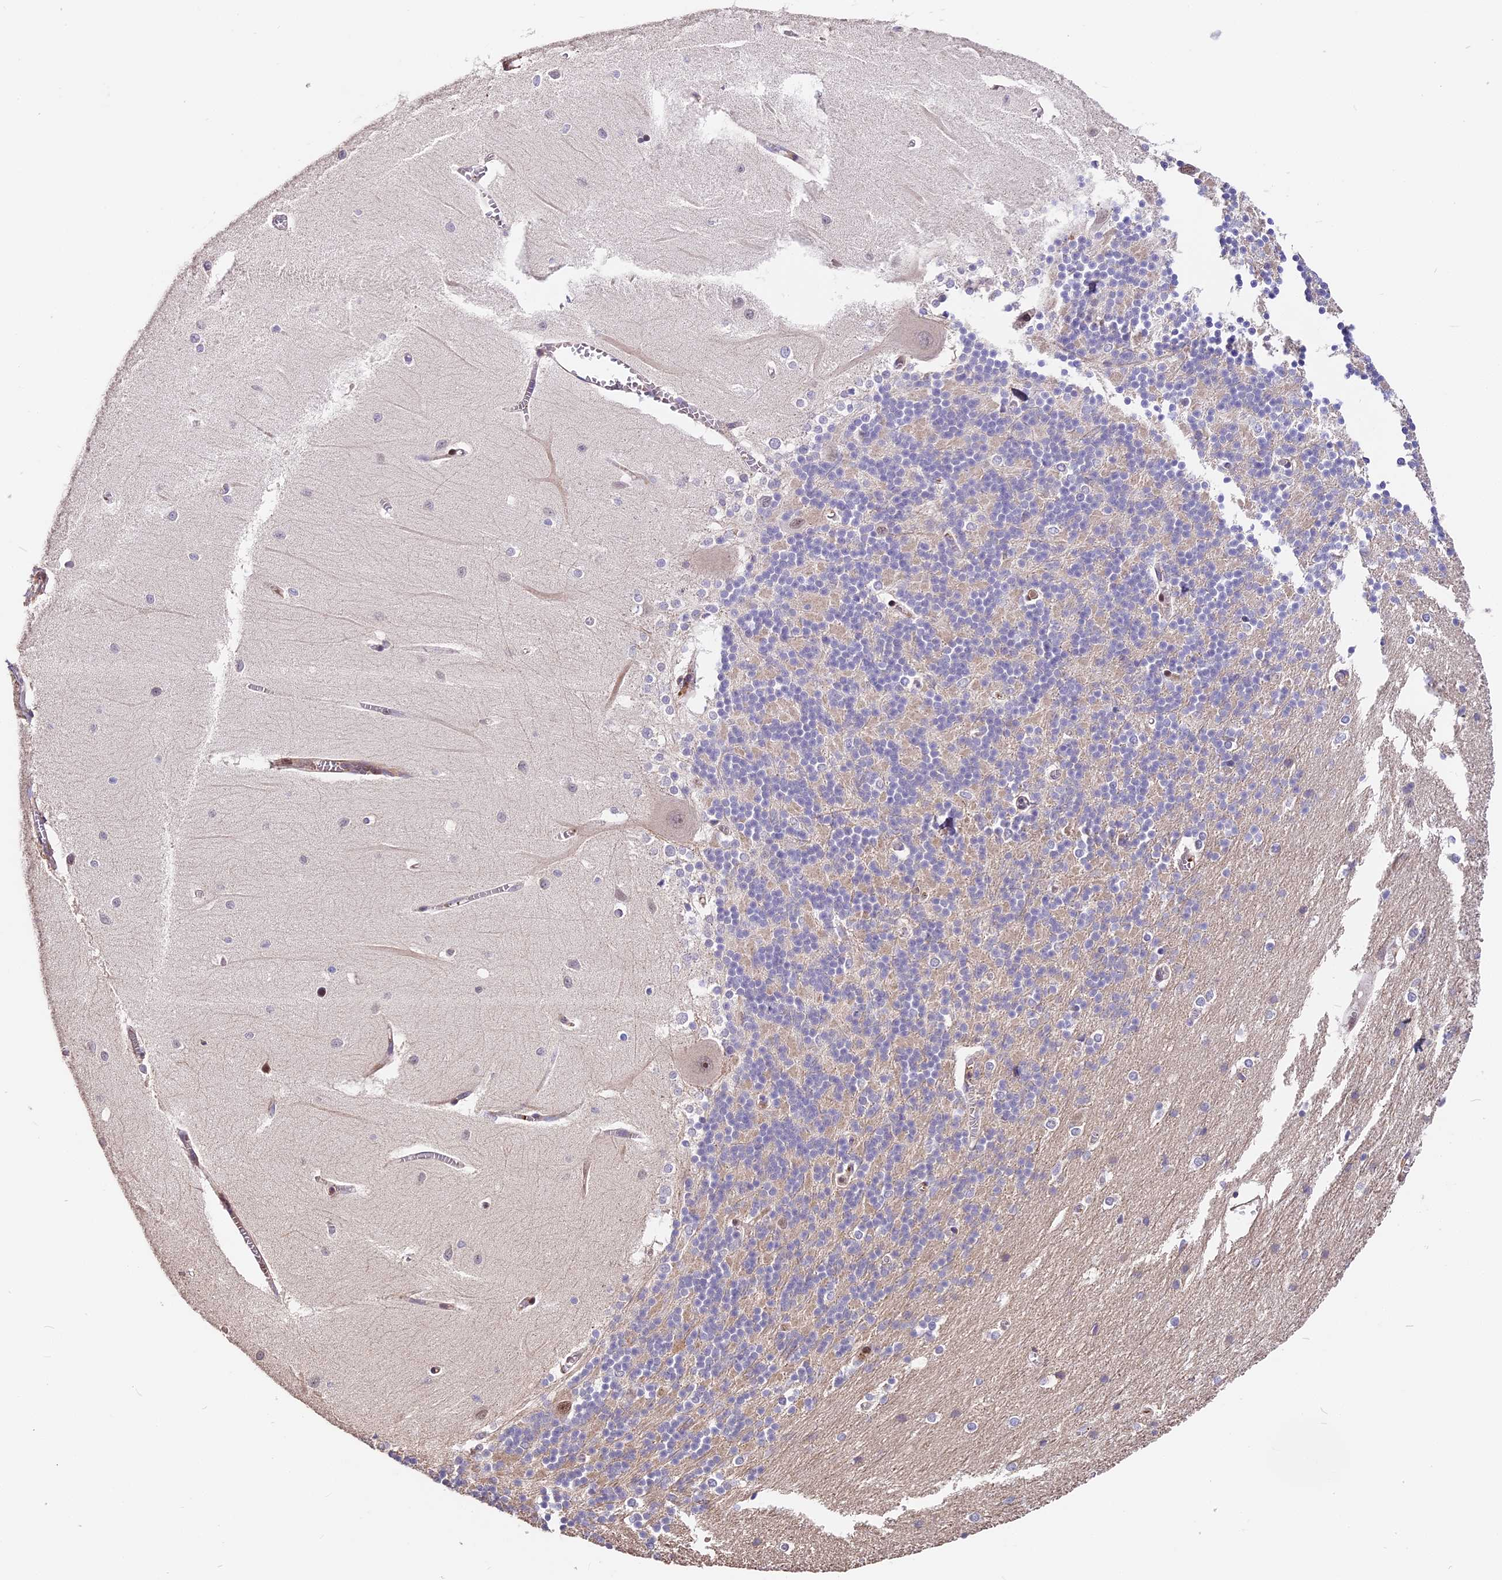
{"staining": {"intensity": "negative", "quantity": "none", "location": "none"}, "tissue": "cerebellum", "cell_type": "Cells in granular layer", "image_type": "normal", "snomed": [{"axis": "morphology", "description": "Normal tissue, NOS"}, {"axis": "topography", "description": "Cerebellum"}], "caption": "DAB immunohistochemical staining of benign cerebellum demonstrates no significant staining in cells in granular layer. (DAB (3,3'-diaminobenzidine) IHC with hematoxylin counter stain).", "gene": "ARHGAP17", "patient": {"sex": "male", "age": 37}}